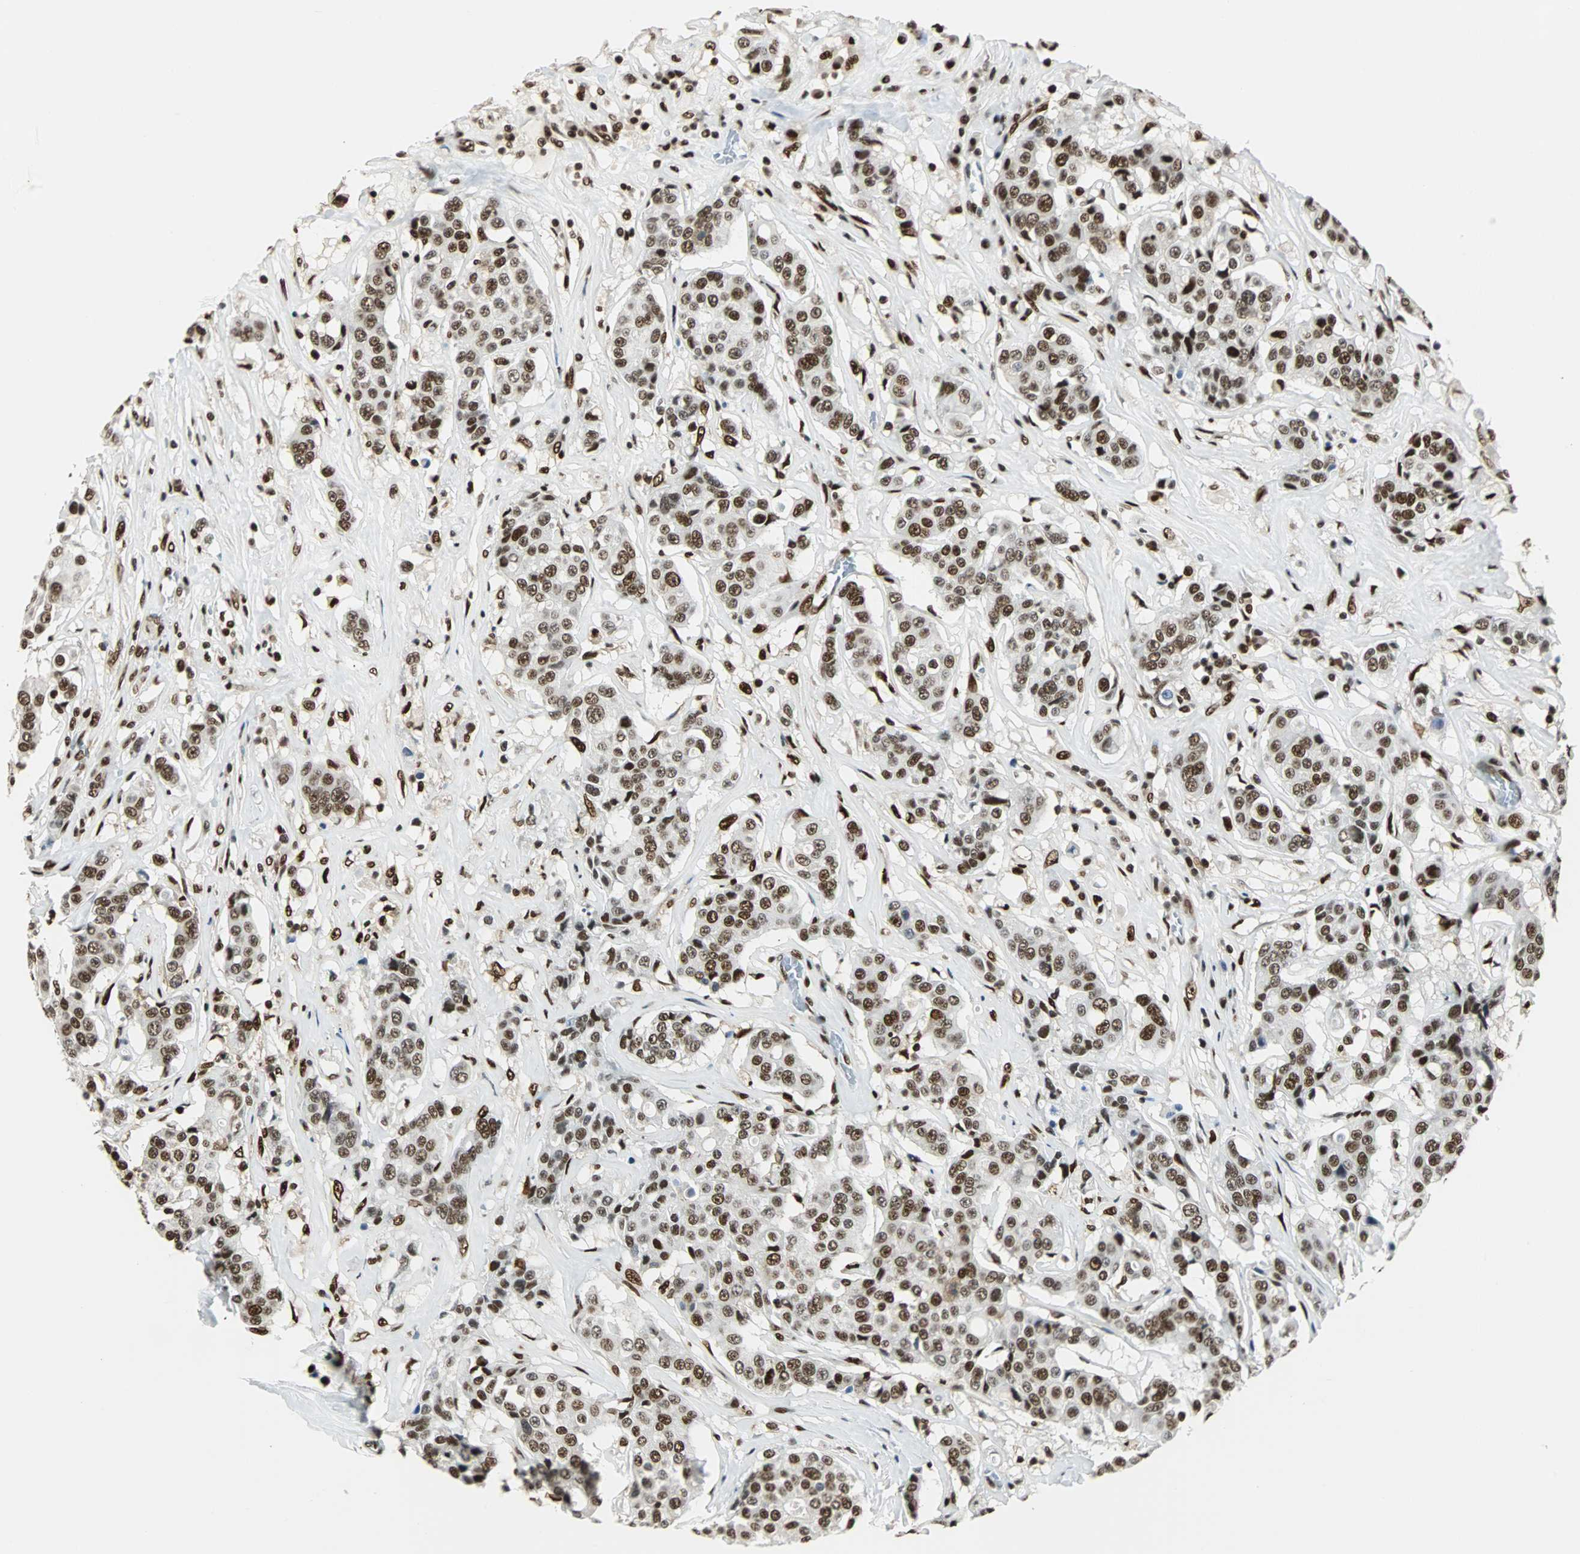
{"staining": {"intensity": "moderate", "quantity": ">75%", "location": "nuclear"}, "tissue": "breast cancer", "cell_type": "Tumor cells", "image_type": "cancer", "snomed": [{"axis": "morphology", "description": "Duct carcinoma"}, {"axis": "topography", "description": "Breast"}], "caption": "Breast cancer was stained to show a protein in brown. There is medium levels of moderate nuclear expression in approximately >75% of tumor cells.", "gene": "XRCC4", "patient": {"sex": "female", "age": 27}}